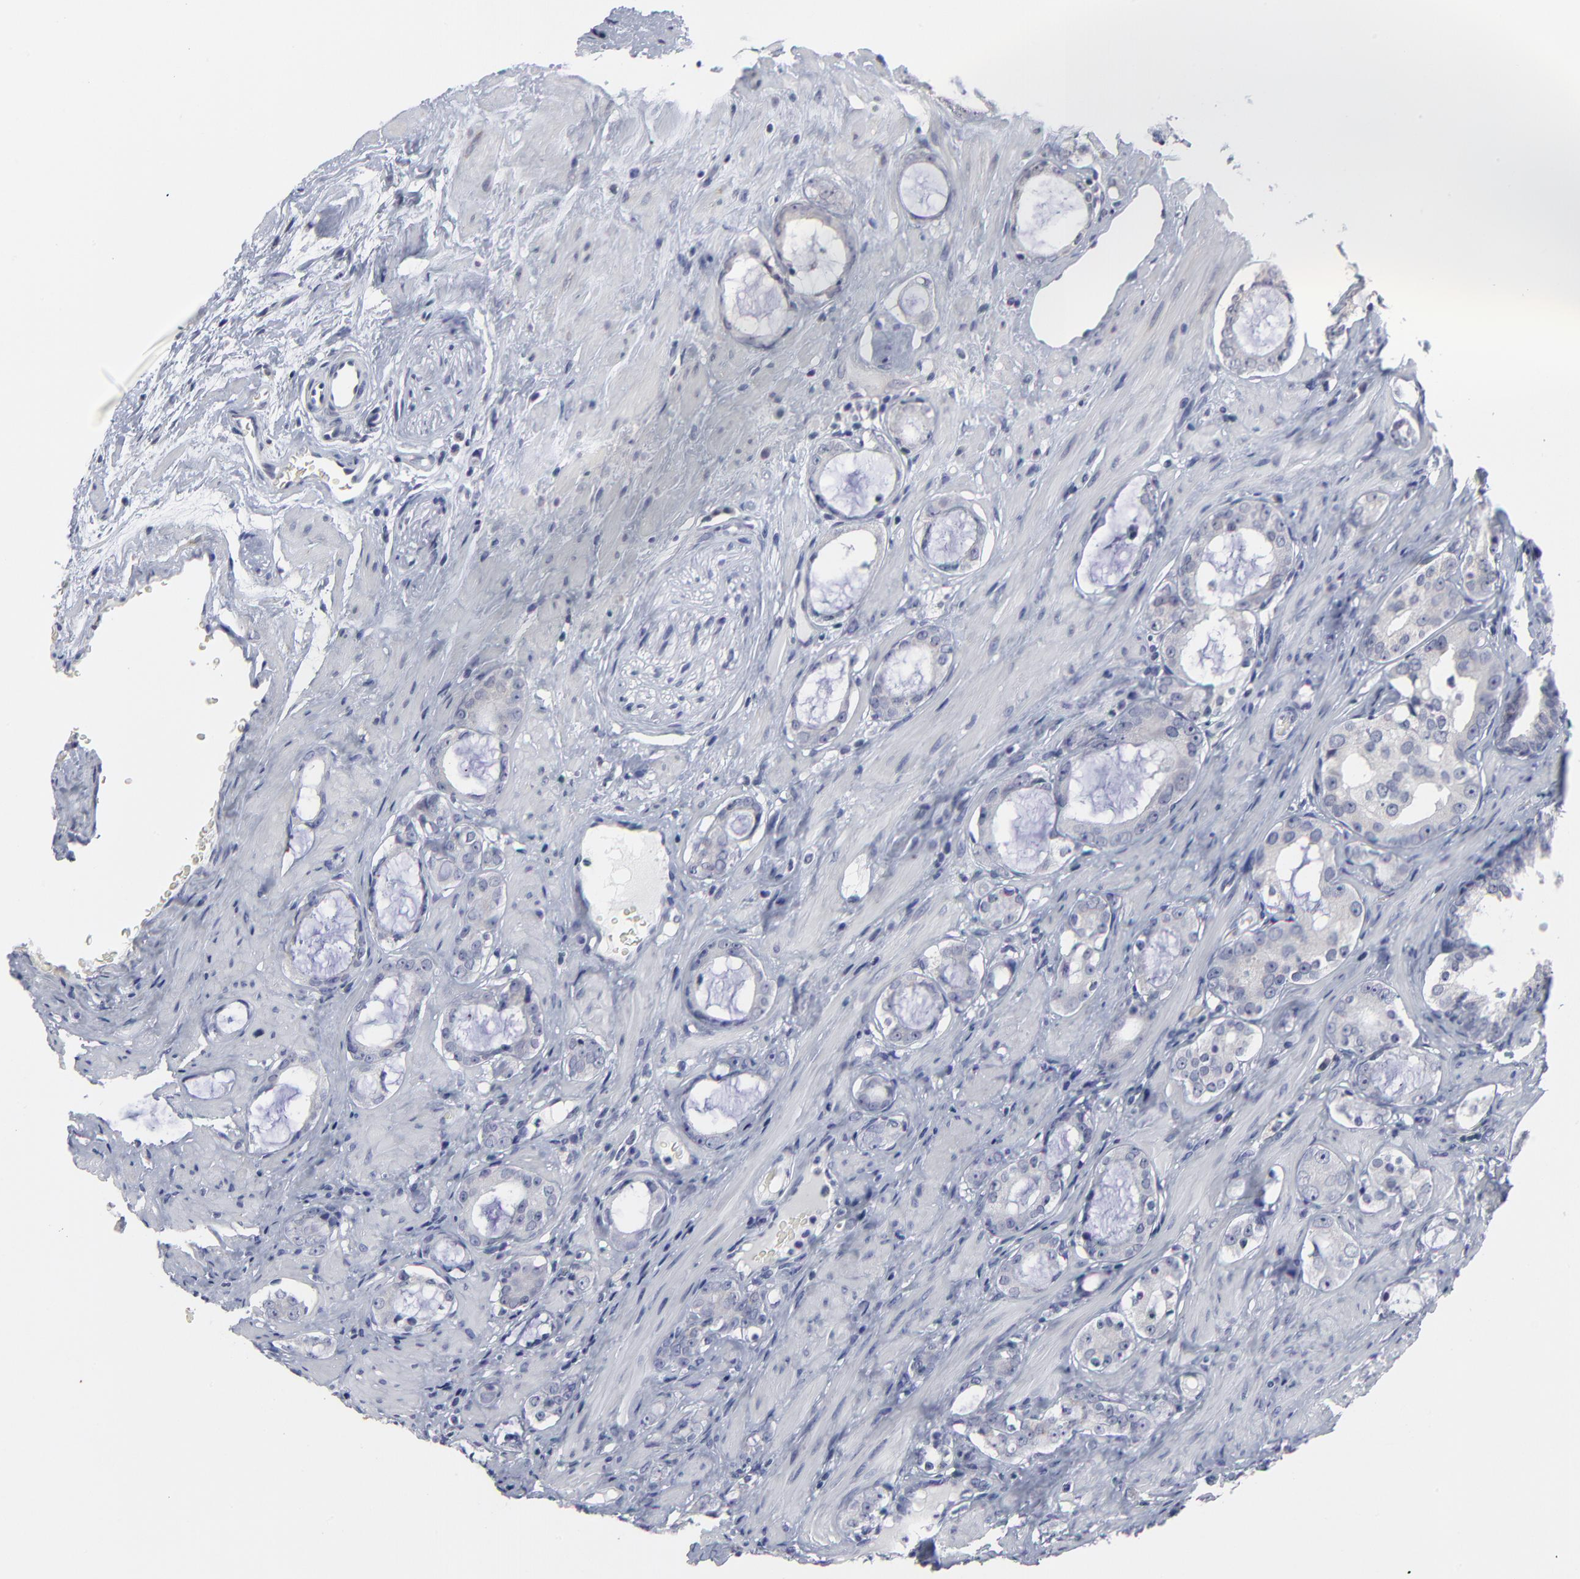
{"staining": {"intensity": "negative", "quantity": "none", "location": "none"}, "tissue": "prostate cancer", "cell_type": "Tumor cells", "image_type": "cancer", "snomed": [{"axis": "morphology", "description": "Adenocarcinoma, Medium grade"}, {"axis": "topography", "description": "Prostate"}], "caption": "An image of human prostate cancer (adenocarcinoma (medium-grade)) is negative for staining in tumor cells.", "gene": "MAGEA10", "patient": {"sex": "male", "age": 73}}